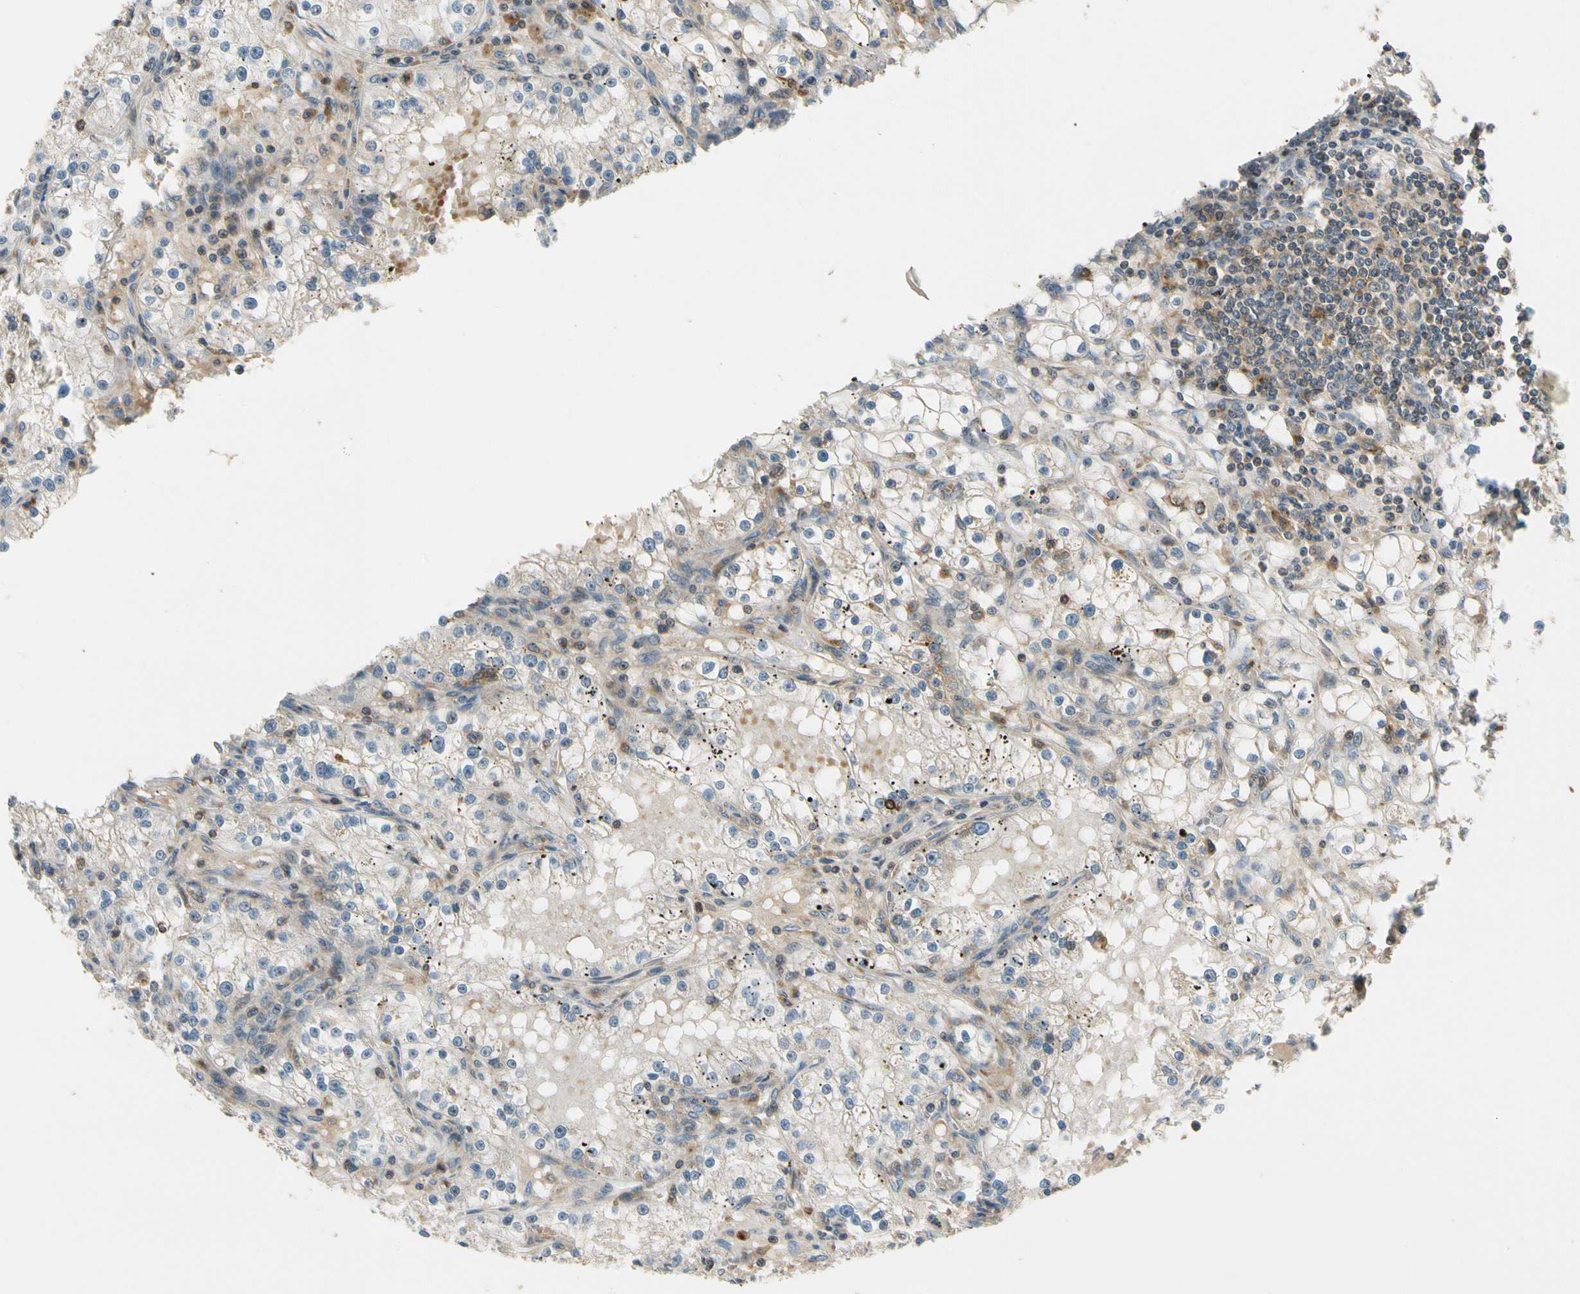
{"staining": {"intensity": "negative", "quantity": "none", "location": "none"}, "tissue": "renal cancer", "cell_type": "Tumor cells", "image_type": "cancer", "snomed": [{"axis": "morphology", "description": "Adenocarcinoma, NOS"}, {"axis": "topography", "description": "Kidney"}], "caption": "The immunohistochemistry image has no significant positivity in tumor cells of renal cancer (adenocarcinoma) tissue.", "gene": "MST1R", "patient": {"sex": "male", "age": 56}}